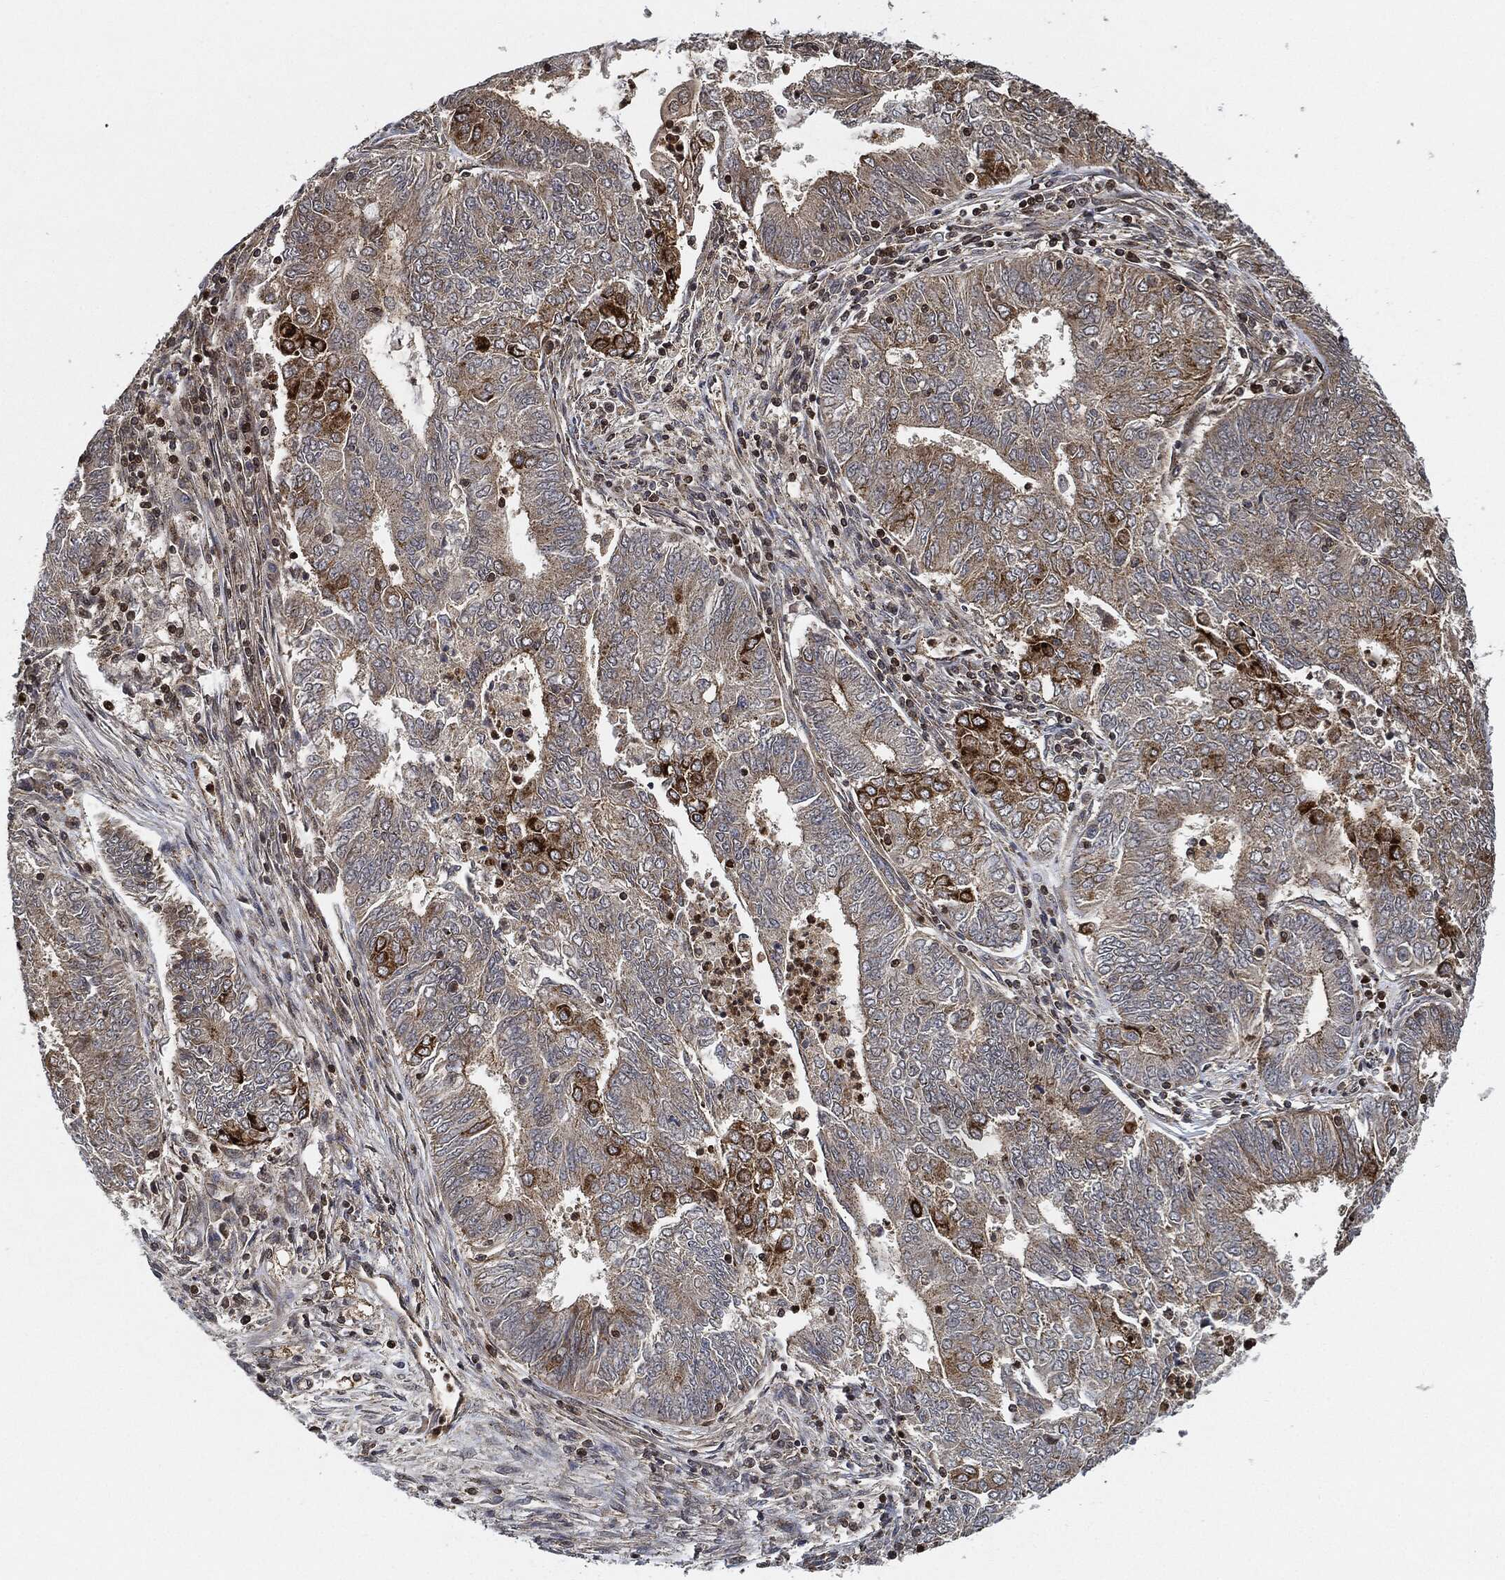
{"staining": {"intensity": "strong", "quantity": "<25%", "location": "cytoplasmic/membranous"}, "tissue": "endometrial cancer", "cell_type": "Tumor cells", "image_type": "cancer", "snomed": [{"axis": "morphology", "description": "Adenocarcinoma, NOS"}, {"axis": "topography", "description": "Endometrium"}], "caption": "This image demonstrates immunohistochemistry staining of endometrial cancer, with medium strong cytoplasmic/membranous staining in about <25% of tumor cells.", "gene": "MAP3K3", "patient": {"sex": "female", "age": 62}}